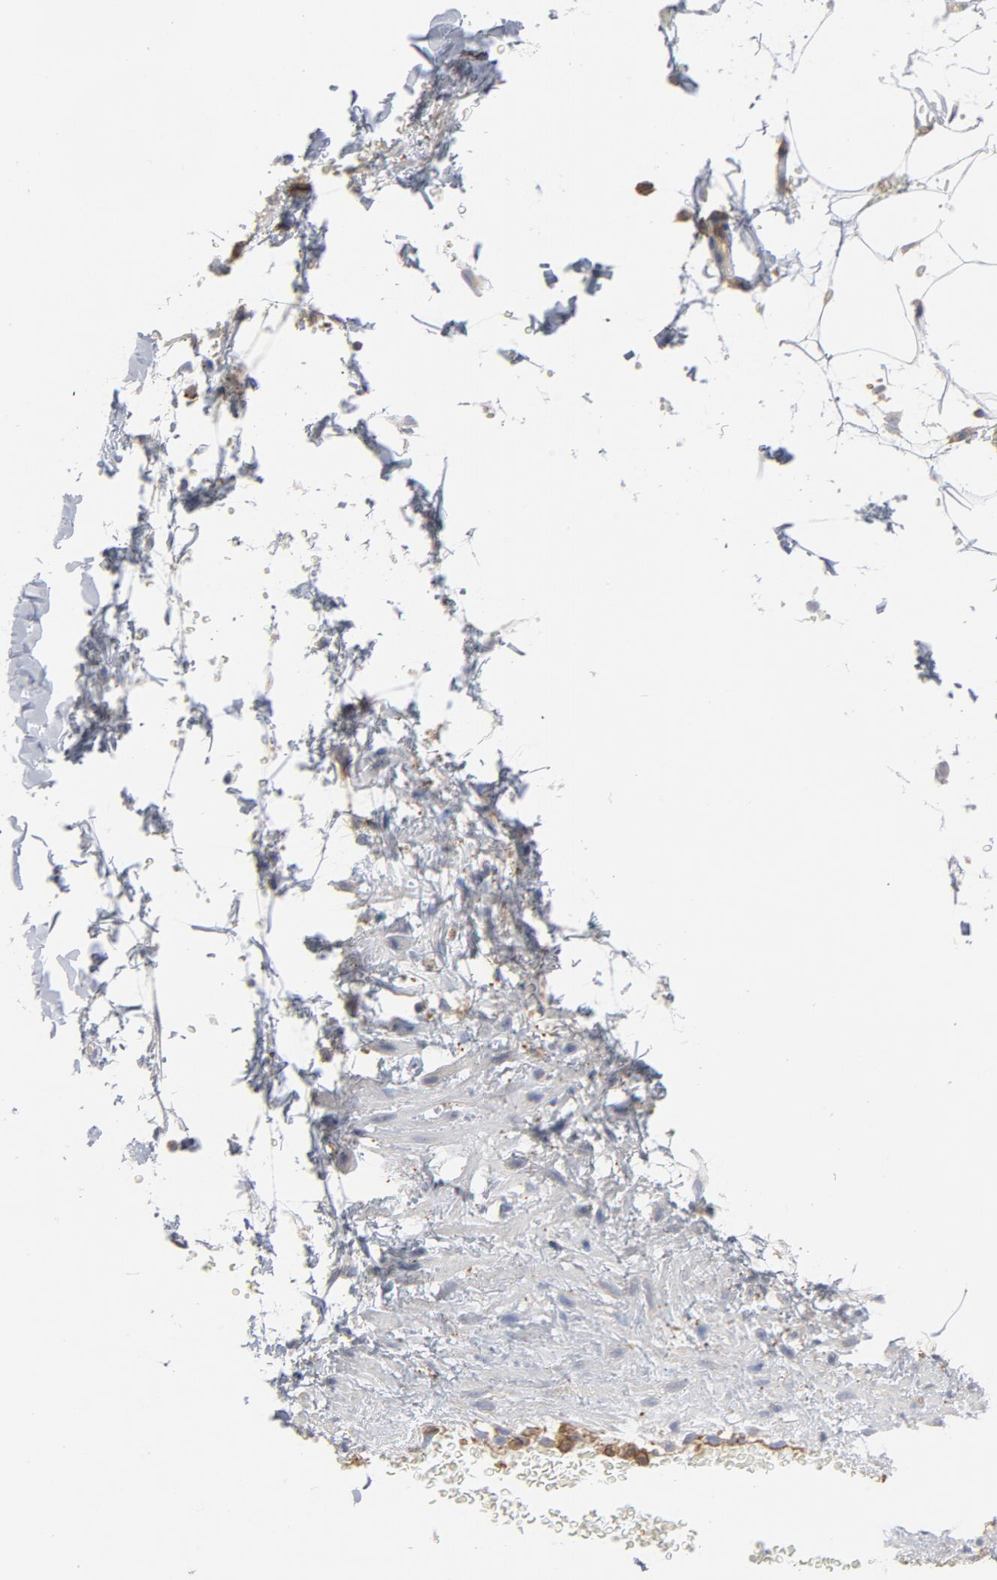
{"staining": {"intensity": "negative", "quantity": "none", "location": "none"}, "tissue": "adipose tissue", "cell_type": "Adipocytes", "image_type": "normal", "snomed": [{"axis": "morphology", "description": "Normal tissue, NOS"}, {"axis": "topography", "description": "Soft tissue"}], "caption": "This is a histopathology image of immunohistochemistry staining of benign adipose tissue, which shows no expression in adipocytes. (DAB immunohistochemistry visualized using brightfield microscopy, high magnification).", "gene": "OXA1L", "patient": {"sex": "male", "age": 72}}